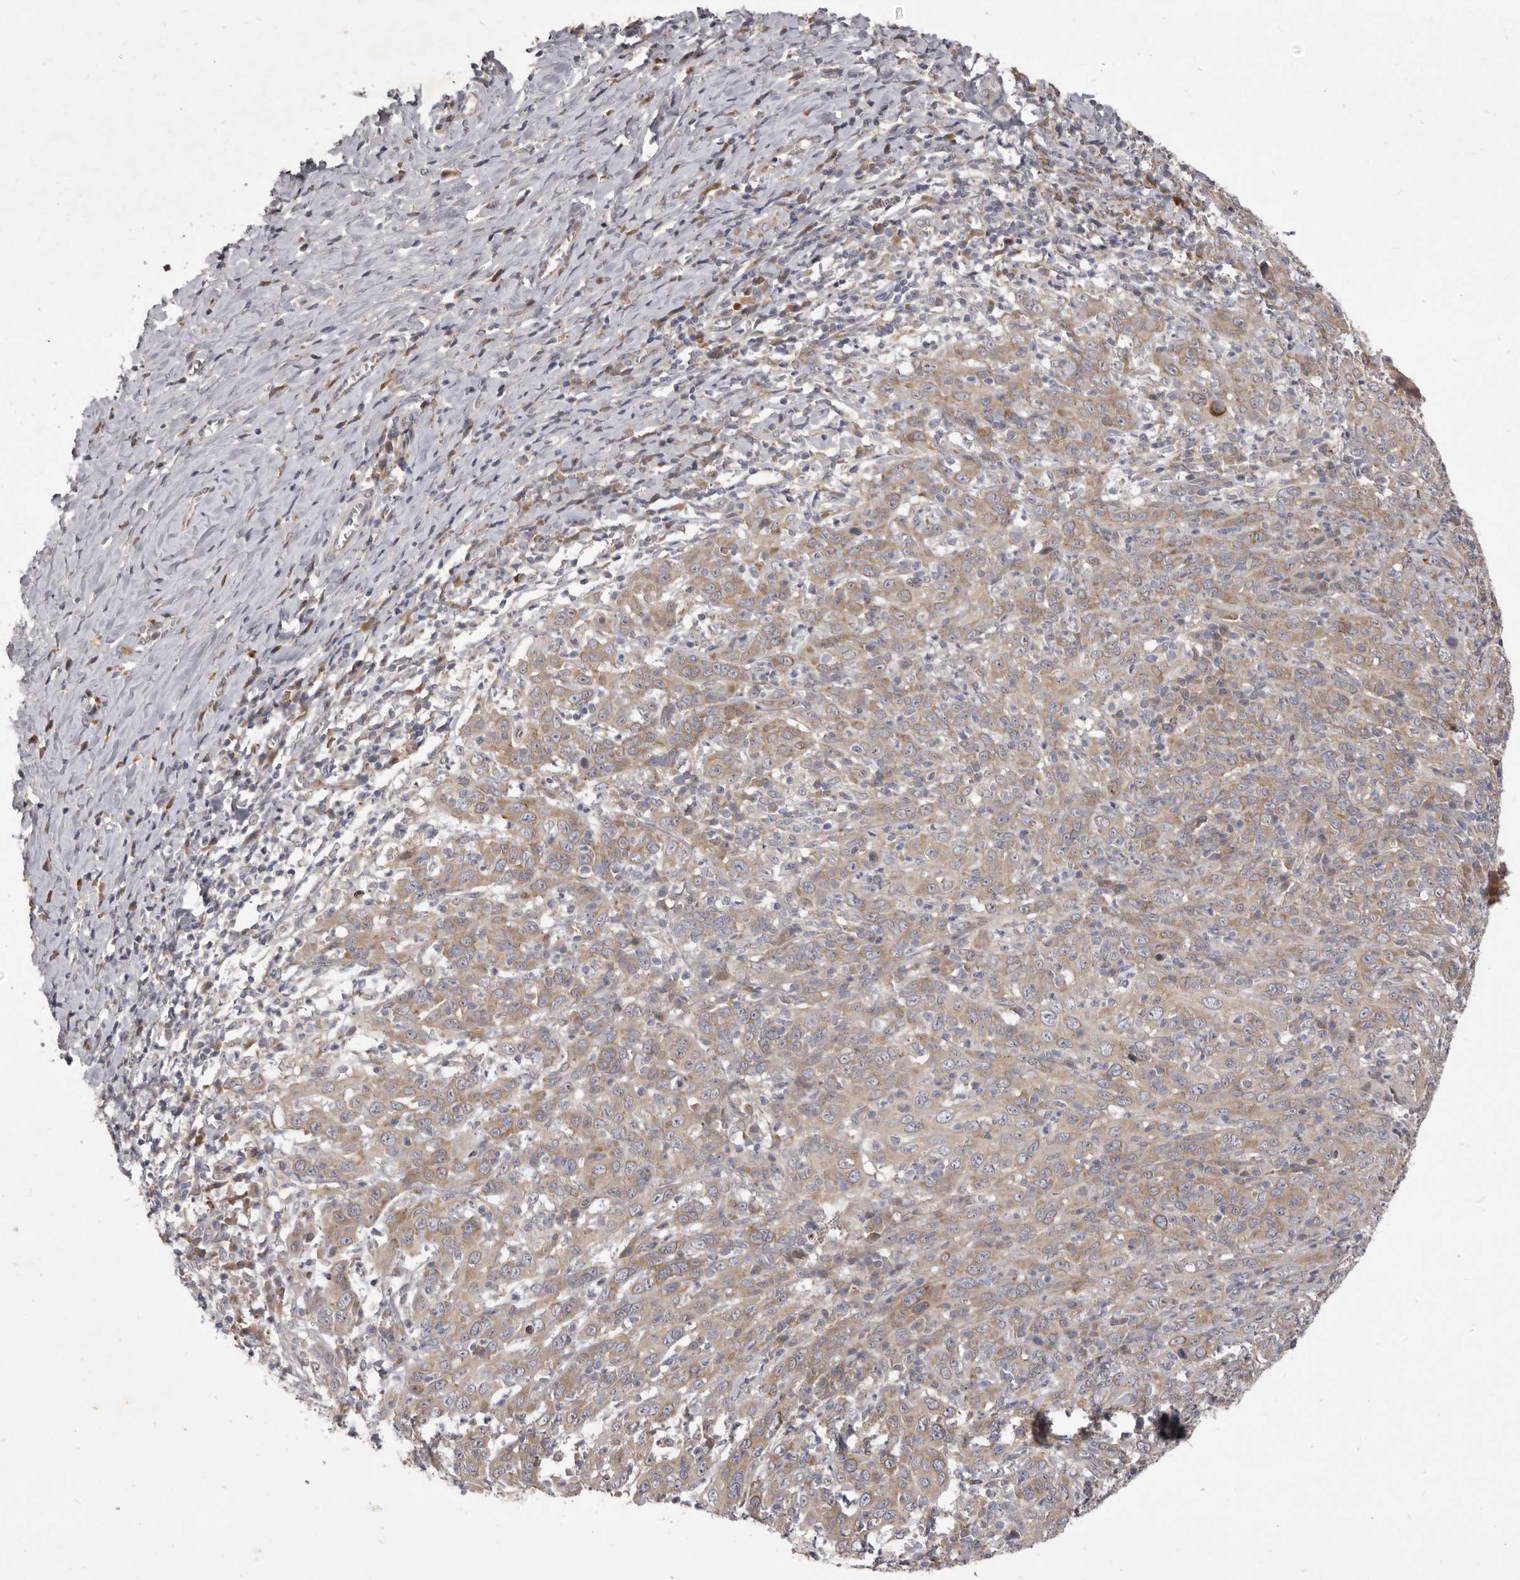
{"staining": {"intensity": "weak", "quantity": ">75%", "location": "cytoplasmic/membranous"}, "tissue": "cervical cancer", "cell_type": "Tumor cells", "image_type": "cancer", "snomed": [{"axis": "morphology", "description": "Squamous cell carcinoma, NOS"}, {"axis": "topography", "description": "Cervix"}], "caption": "Immunohistochemistry (IHC) photomicrograph of squamous cell carcinoma (cervical) stained for a protein (brown), which exhibits low levels of weak cytoplasmic/membranous staining in about >75% of tumor cells.", "gene": "TBC1D8B", "patient": {"sex": "female", "age": 46}}